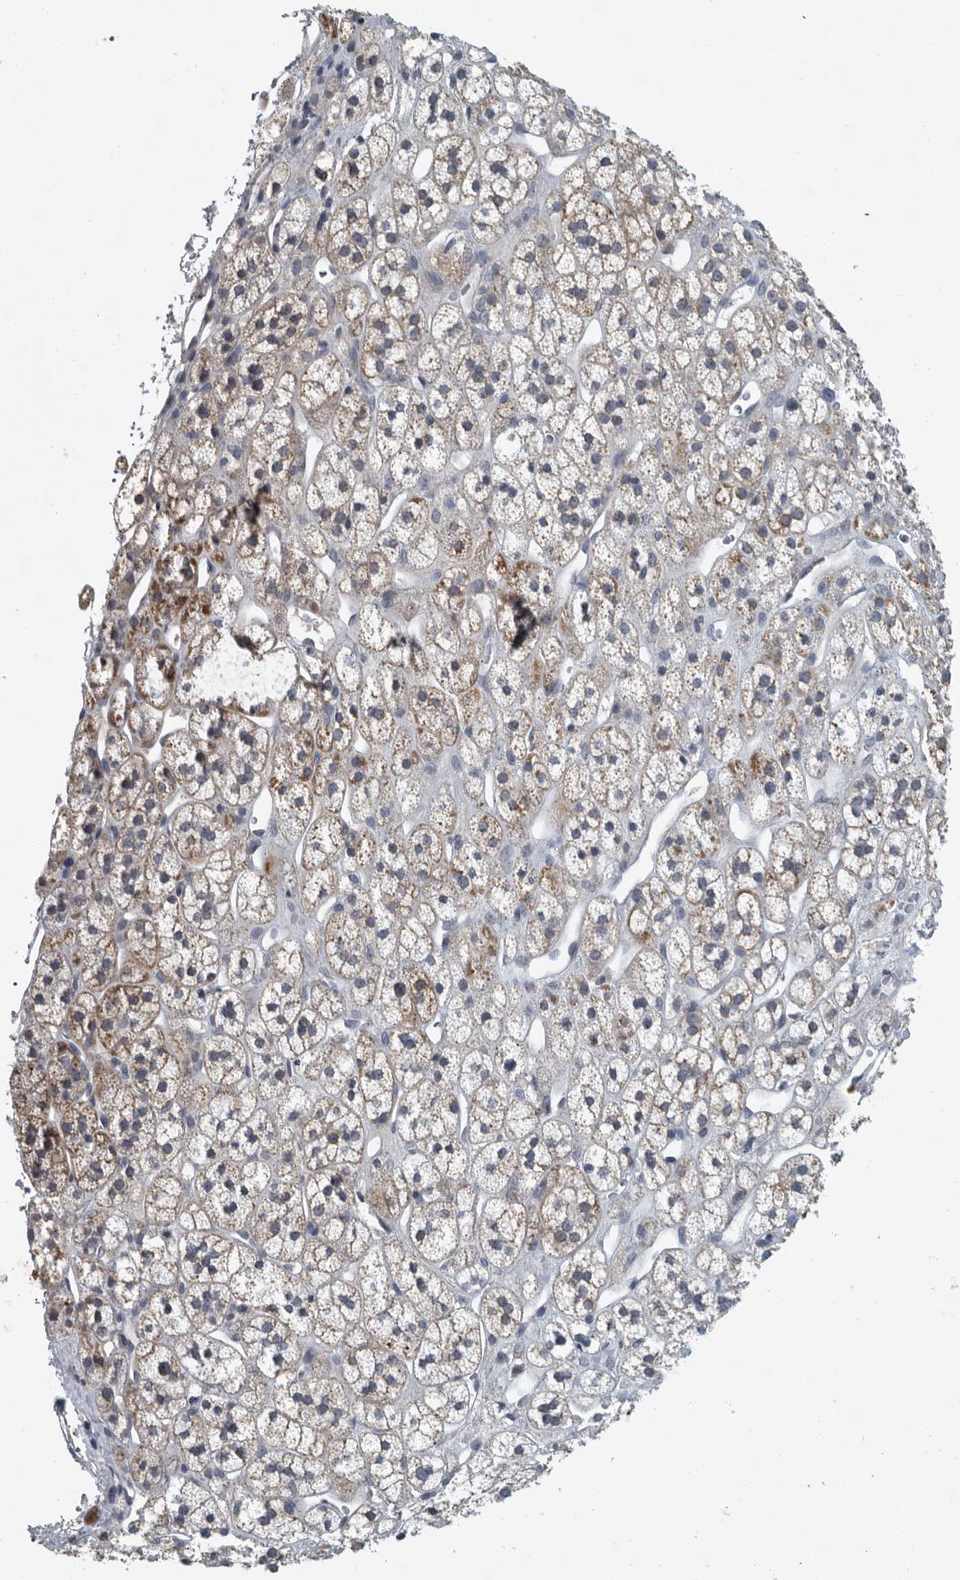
{"staining": {"intensity": "moderate", "quantity": ">75%", "location": "cytoplasmic/membranous"}, "tissue": "adrenal gland", "cell_type": "Glandular cells", "image_type": "normal", "snomed": [{"axis": "morphology", "description": "Normal tissue, NOS"}, {"axis": "topography", "description": "Adrenal gland"}], "caption": "The micrograph displays a brown stain indicating the presence of a protein in the cytoplasmic/membranous of glandular cells in adrenal gland.", "gene": "MPP3", "patient": {"sex": "male", "age": 56}}